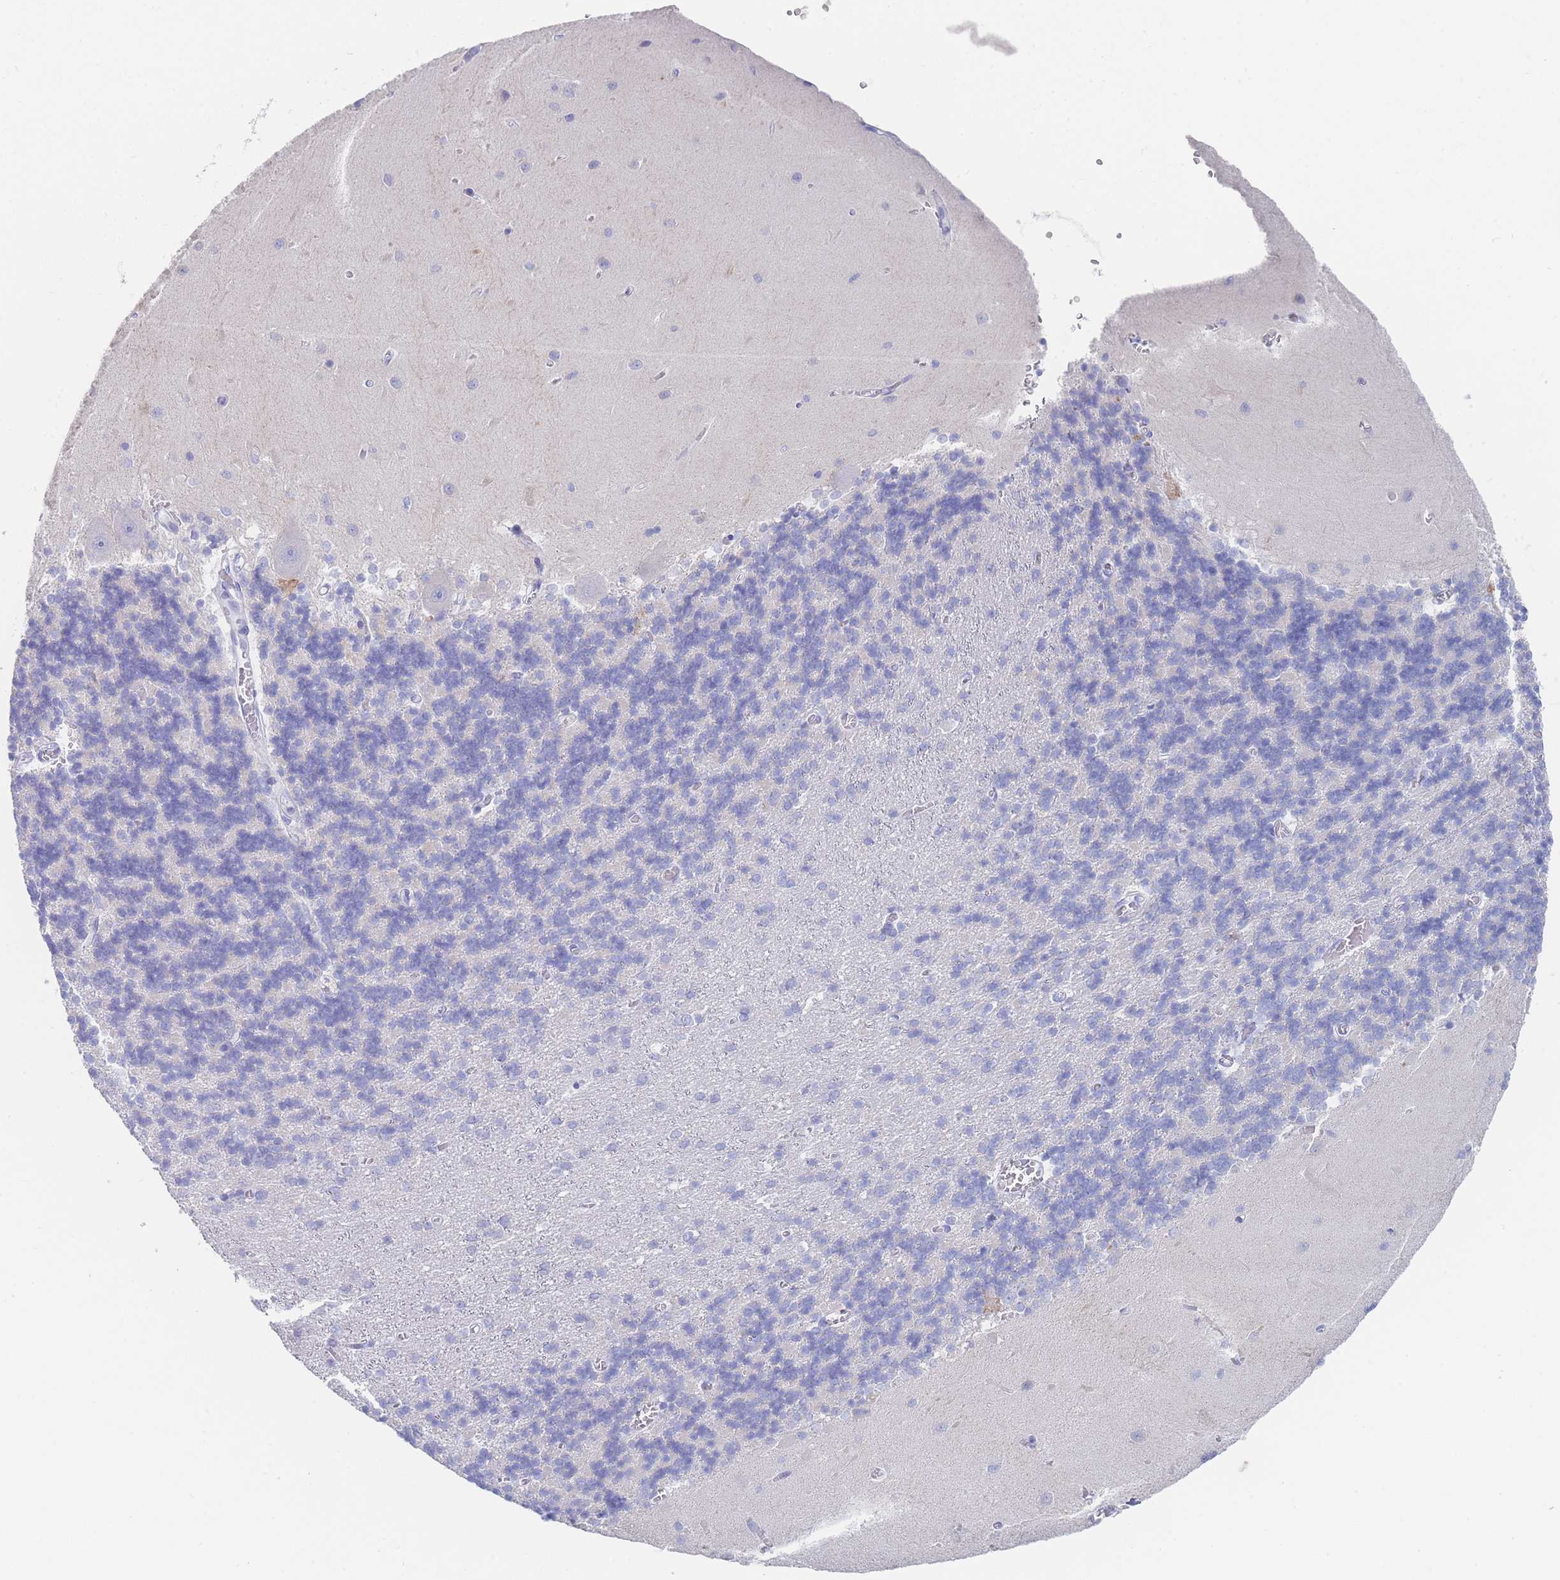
{"staining": {"intensity": "negative", "quantity": "none", "location": "none"}, "tissue": "cerebellum", "cell_type": "Cells in granular layer", "image_type": "normal", "snomed": [{"axis": "morphology", "description": "Normal tissue, NOS"}, {"axis": "topography", "description": "Cerebellum"}], "caption": "IHC of unremarkable cerebellum displays no expression in cells in granular layer. The staining is performed using DAB (3,3'-diaminobenzidine) brown chromogen with nuclei counter-stained in using hematoxylin.", "gene": "LRRC37A2", "patient": {"sex": "male", "age": 37}}